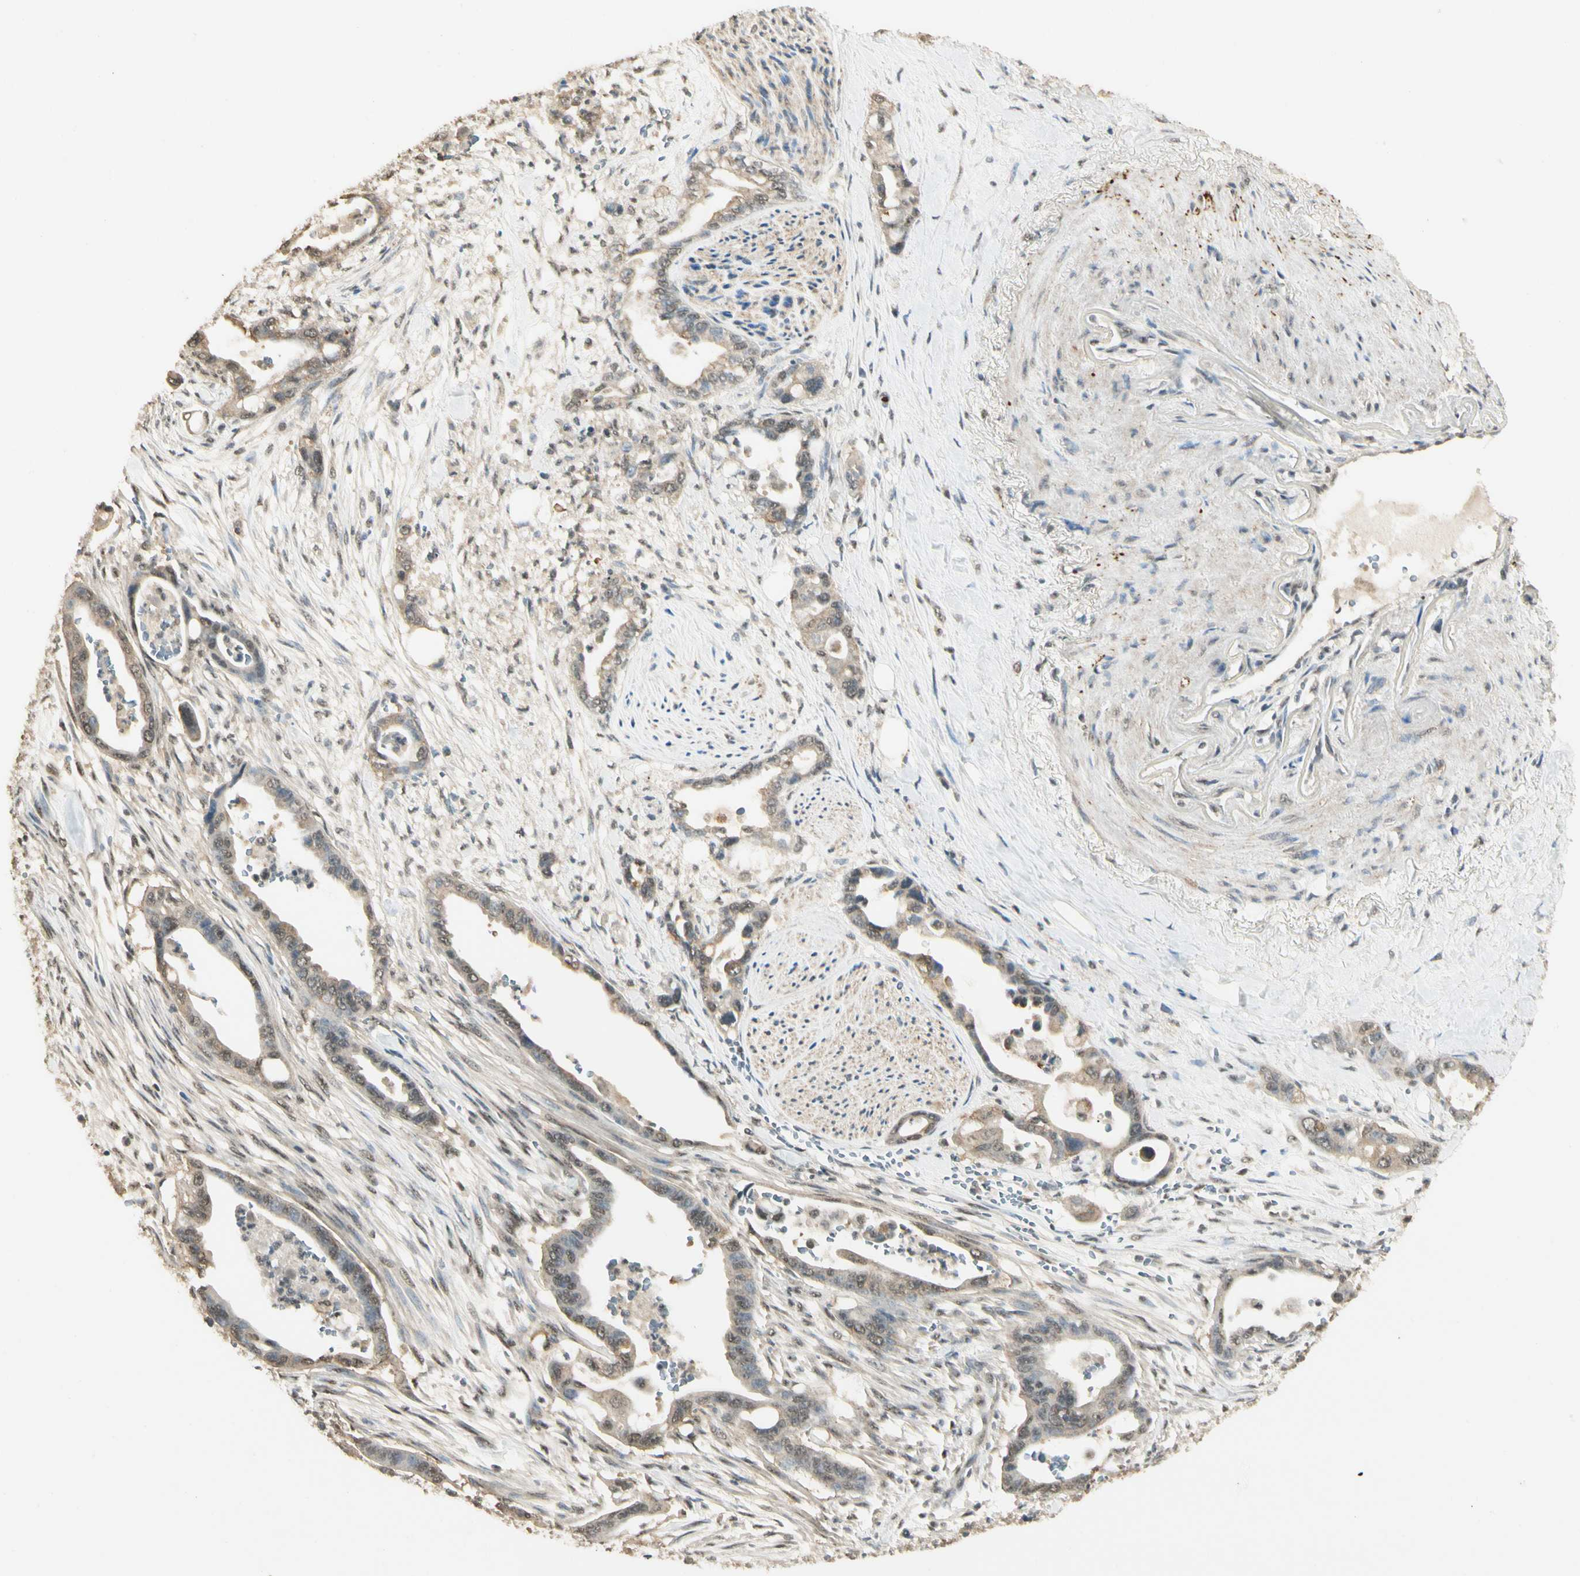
{"staining": {"intensity": "weak", "quantity": "25%-75%", "location": "cytoplasmic/membranous,nuclear"}, "tissue": "pancreatic cancer", "cell_type": "Tumor cells", "image_type": "cancer", "snomed": [{"axis": "morphology", "description": "Adenocarcinoma, NOS"}, {"axis": "topography", "description": "Pancreas"}], "caption": "This photomicrograph demonstrates immunohistochemistry staining of pancreatic adenocarcinoma, with low weak cytoplasmic/membranous and nuclear expression in about 25%-75% of tumor cells.", "gene": "SGCA", "patient": {"sex": "male", "age": 70}}